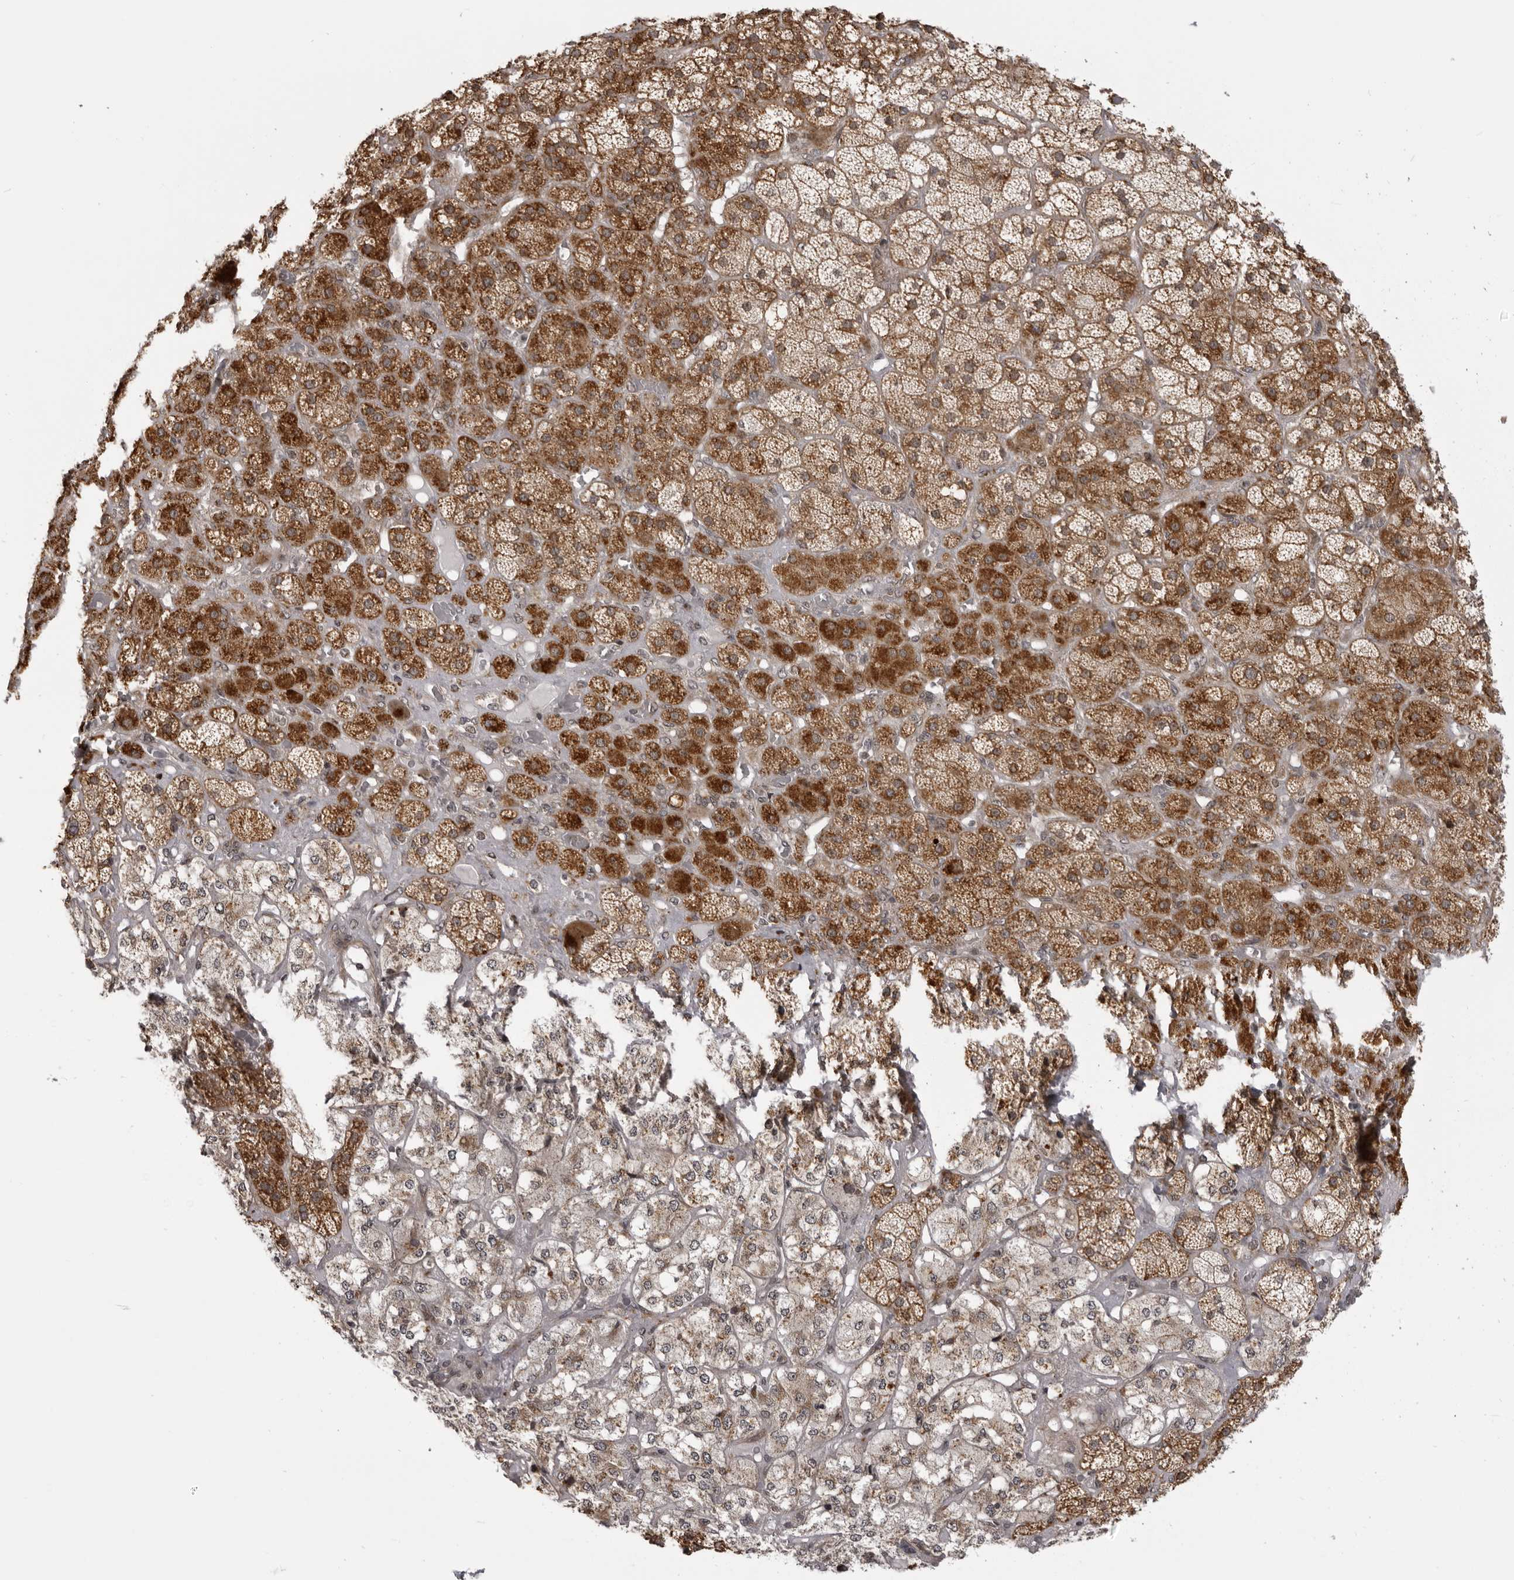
{"staining": {"intensity": "strong", "quantity": ">75%", "location": "cytoplasmic/membranous"}, "tissue": "adrenal gland", "cell_type": "Glandular cells", "image_type": "normal", "snomed": [{"axis": "morphology", "description": "Normal tissue, NOS"}, {"axis": "topography", "description": "Adrenal gland"}], "caption": "Brown immunohistochemical staining in benign adrenal gland shows strong cytoplasmic/membranous expression in approximately >75% of glandular cells.", "gene": "C1orf109", "patient": {"sex": "male", "age": 57}}